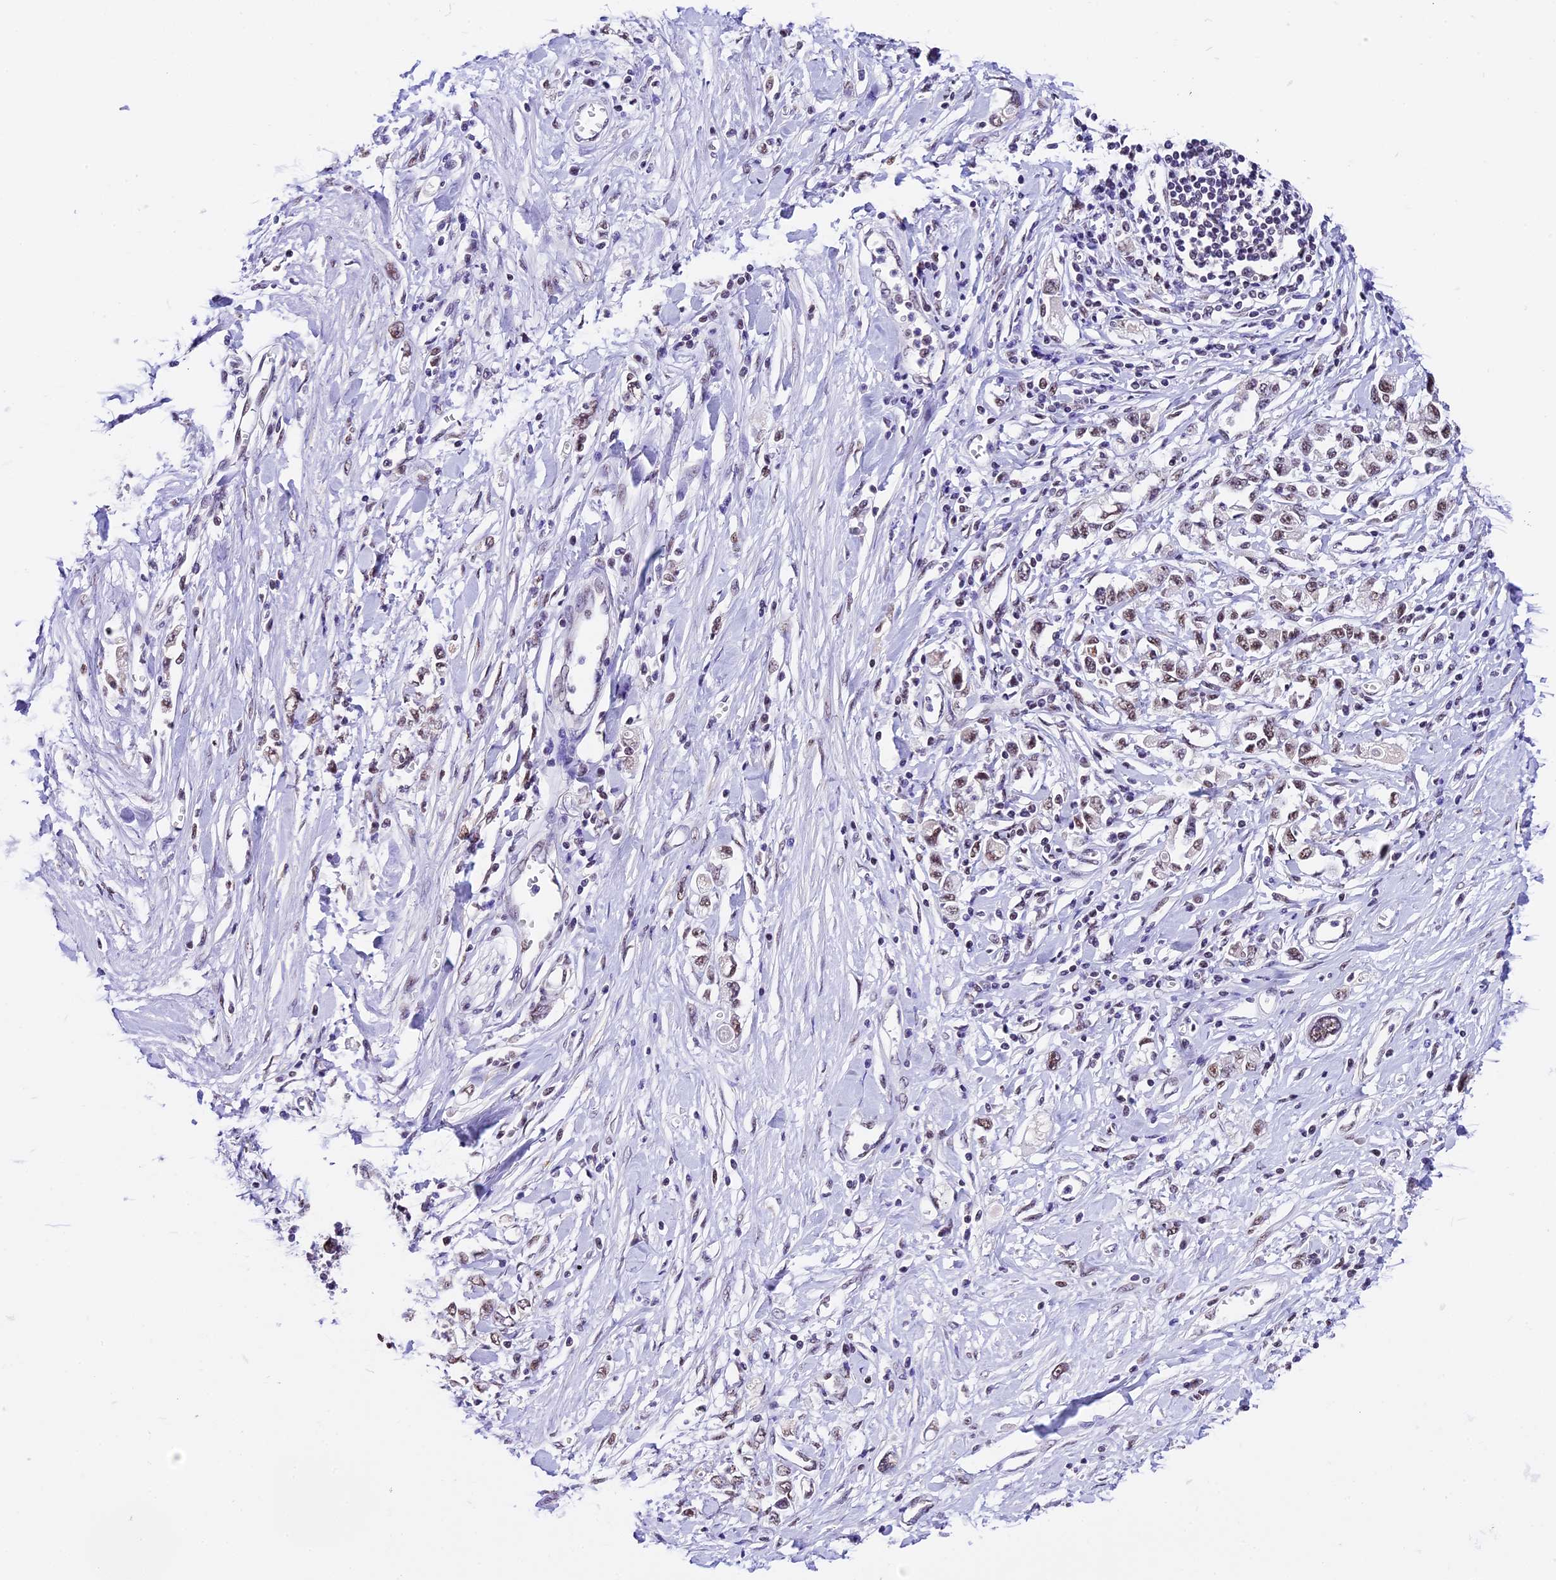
{"staining": {"intensity": "weak", "quantity": "25%-75%", "location": "nuclear"}, "tissue": "stomach cancer", "cell_type": "Tumor cells", "image_type": "cancer", "snomed": [{"axis": "morphology", "description": "Adenocarcinoma, NOS"}, {"axis": "topography", "description": "Stomach"}], "caption": "Stomach cancer (adenocarcinoma) stained with a protein marker demonstrates weak staining in tumor cells.", "gene": "CARS2", "patient": {"sex": "female", "age": 76}}